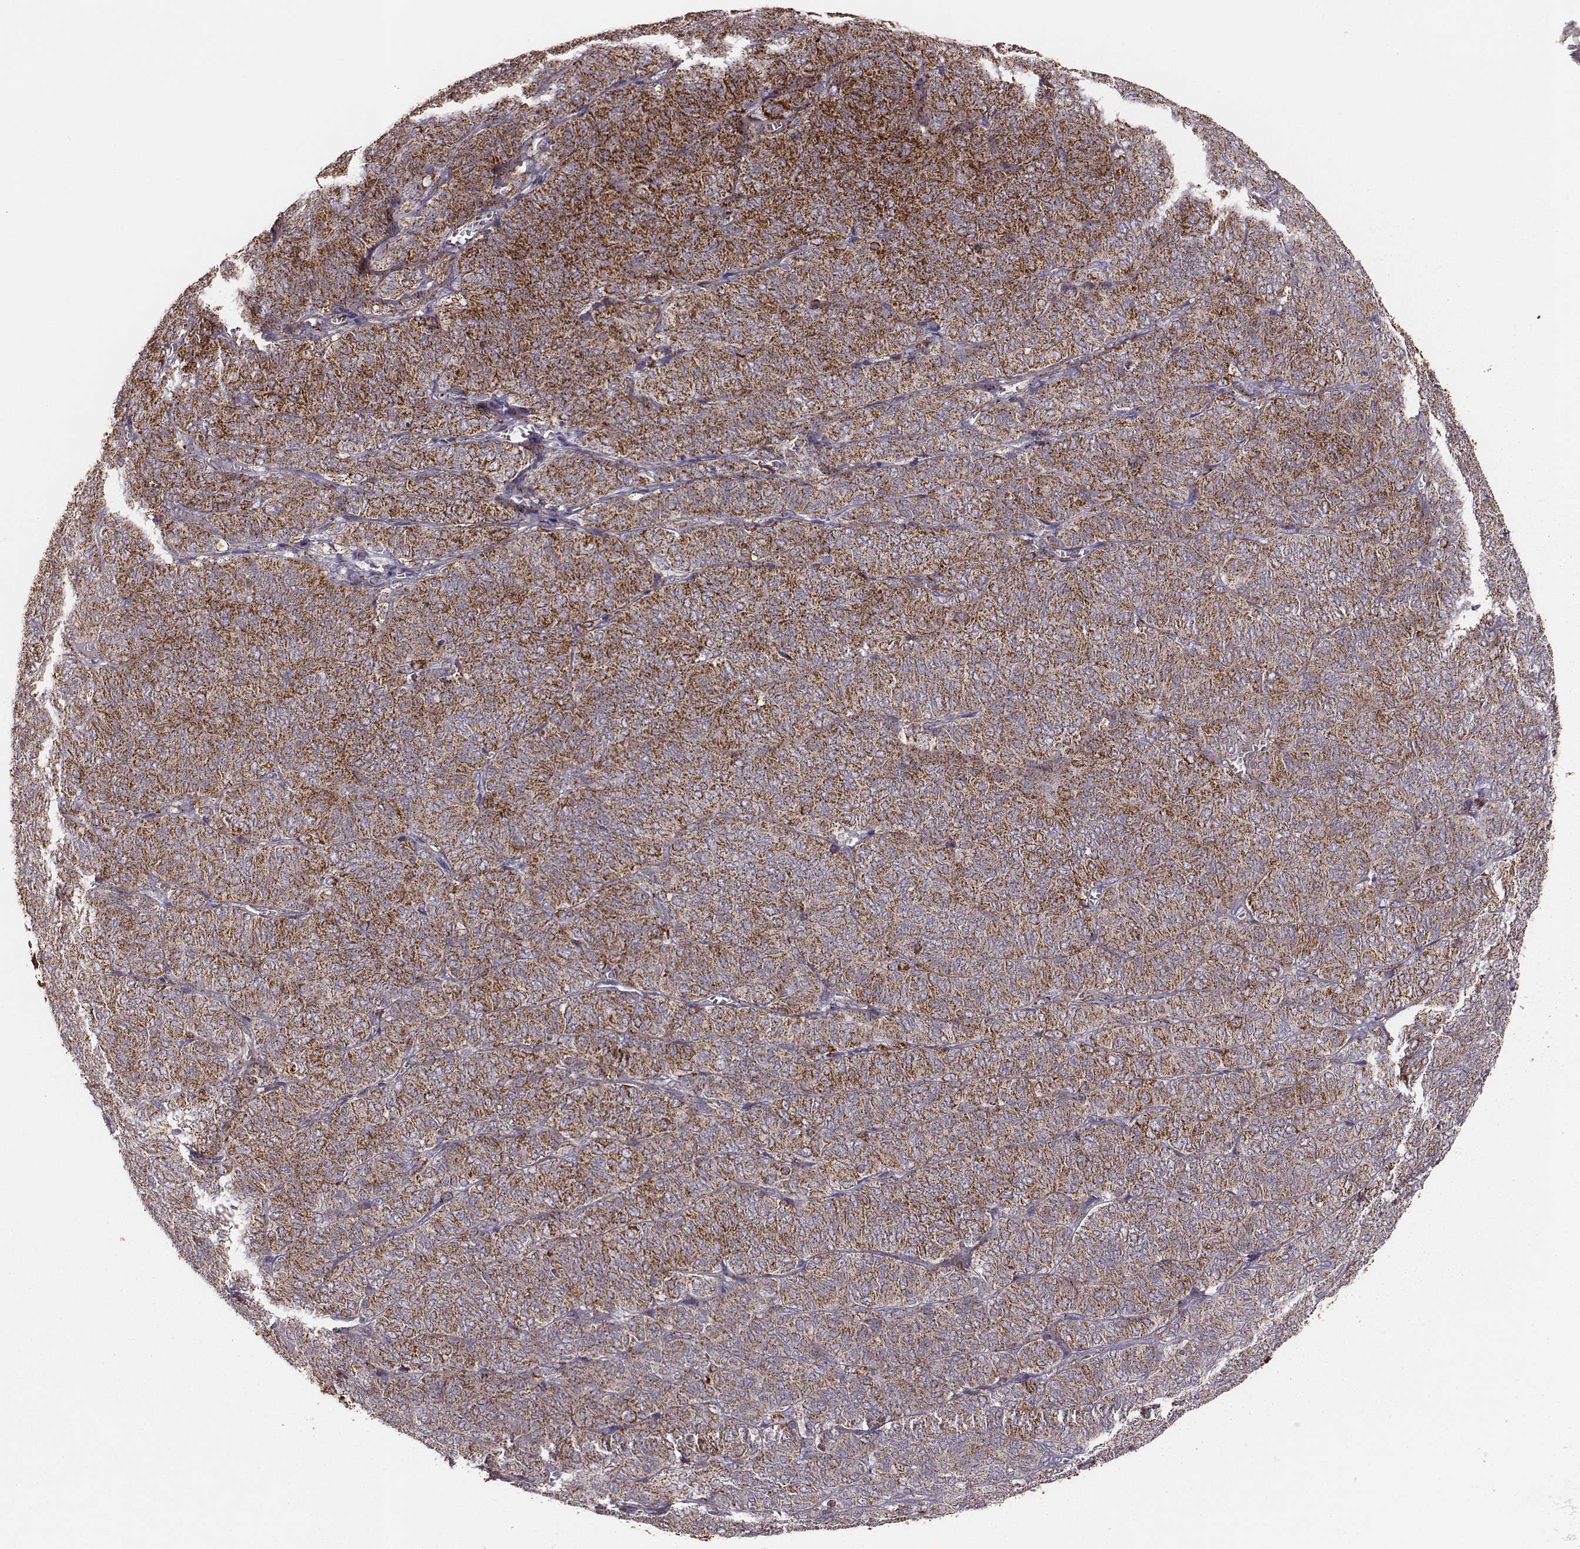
{"staining": {"intensity": "strong", "quantity": ">75%", "location": "cytoplasmic/membranous"}, "tissue": "ovarian cancer", "cell_type": "Tumor cells", "image_type": "cancer", "snomed": [{"axis": "morphology", "description": "Carcinoma, endometroid"}, {"axis": "topography", "description": "Ovary"}], "caption": "Immunohistochemistry (IHC) histopathology image of ovarian cancer stained for a protein (brown), which reveals high levels of strong cytoplasmic/membranous positivity in about >75% of tumor cells.", "gene": "TUFM", "patient": {"sex": "female", "age": 80}}